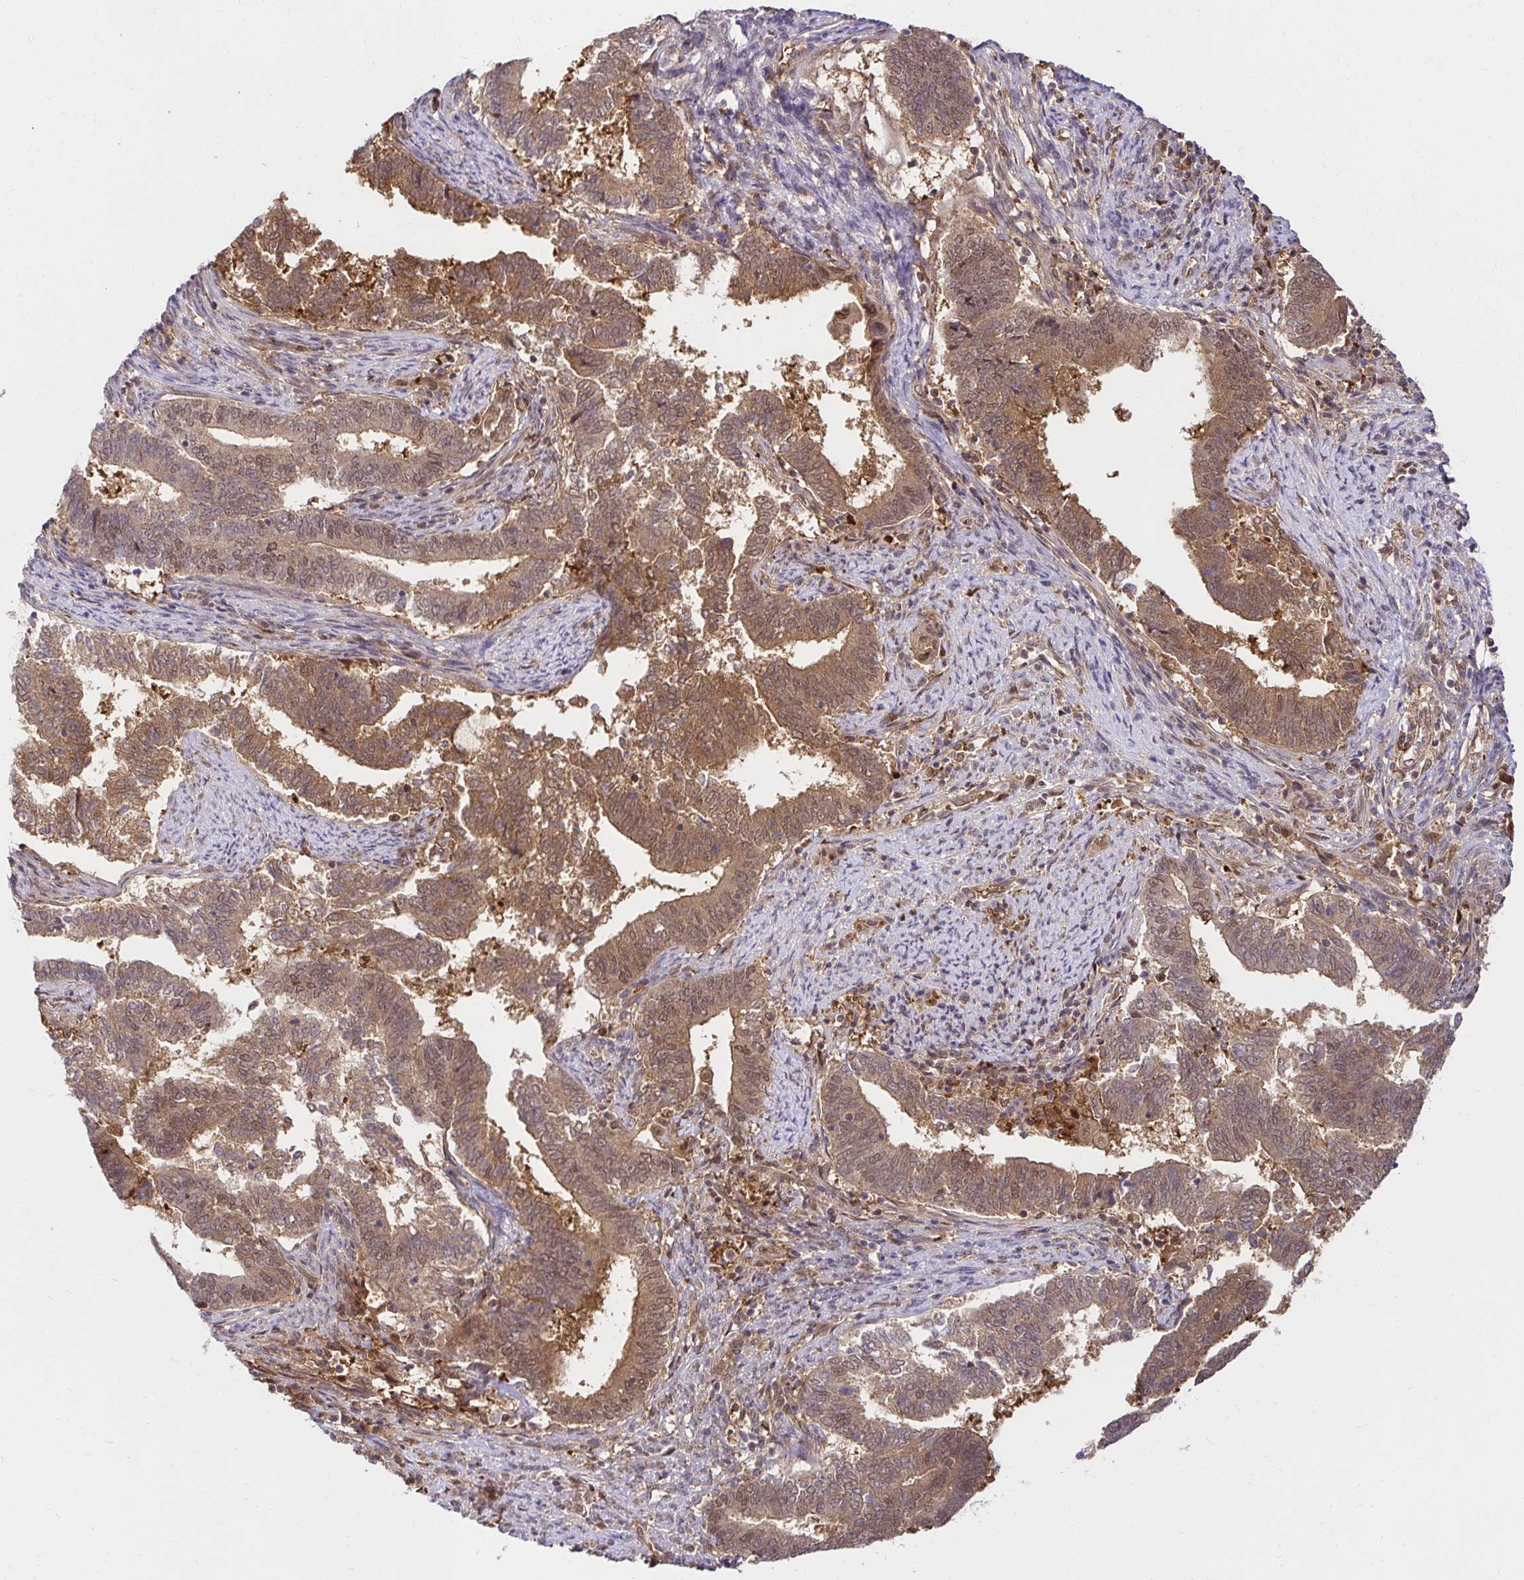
{"staining": {"intensity": "moderate", "quantity": ">75%", "location": "cytoplasmic/membranous,nuclear"}, "tissue": "endometrial cancer", "cell_type": "Tumor cells", "image_type": "cancer", "snomed": [{"axis": "morphology", "description": "Adenocarcinoma, NOS"}, {"axis": "topography", "description": "Endometrium"}], "caption": "Moderate cytoplasmic/membranous and nuclear staining for a protein is seen in about >75% of tumor cells of endometrial cancer (adenocarcinoma) using IHC.", "gene": "PSMA4", "patient": {"sex": "female", "age": 65}}